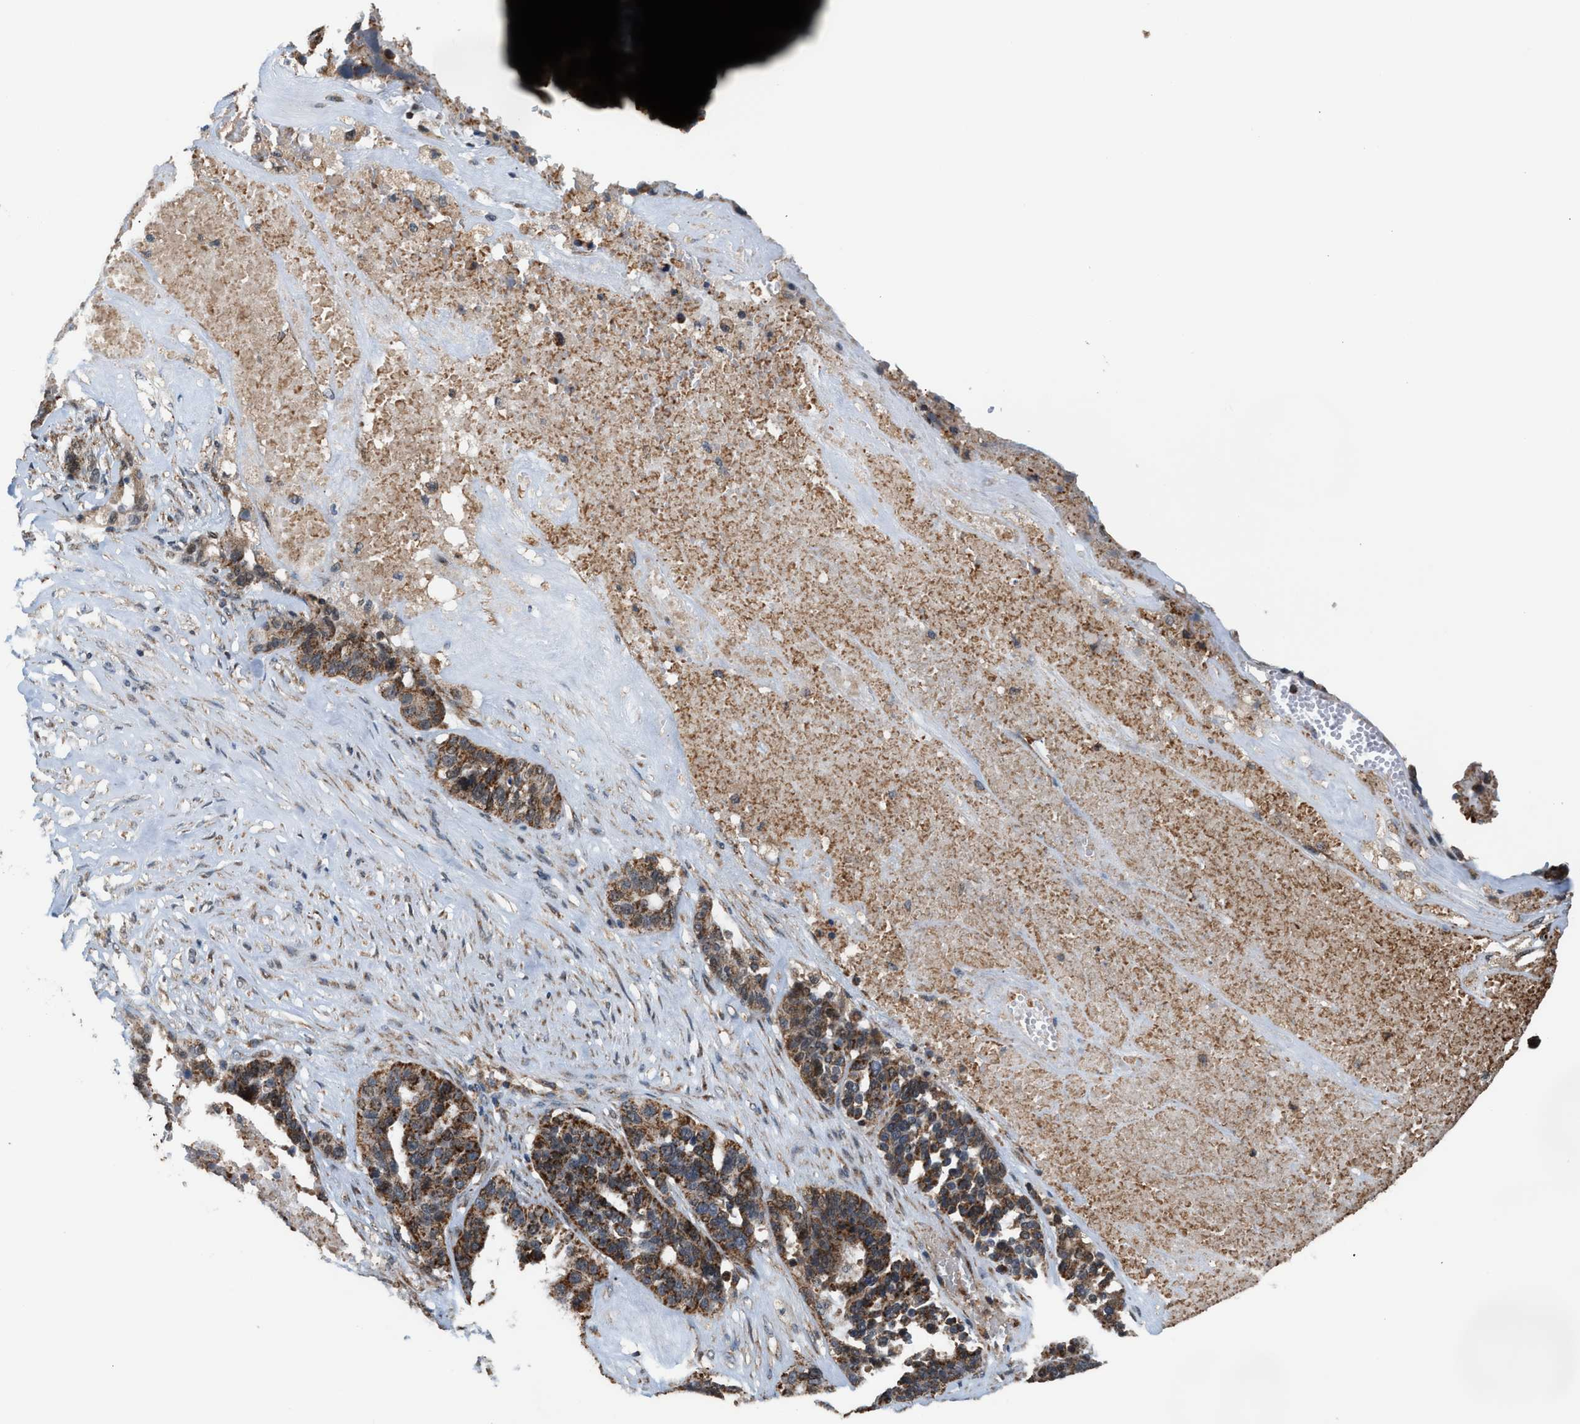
{"staining": {"intensity": "strong", "quantity": ">75%", "location": "cytoplasmic/membranous"}, "tissue": "ovarian cancer", "cell_type": "Tumor cells", "image_type": "cancer", "snomed": [{"axis": "morphology", "description": "Cystadenocarcinoma, serous, NOS"}, {"axis": "topography", "description": "Ovary"}], "caption": "Ovarian cancer was stained to show a protein in brown. There is high levels of strong cytoplasmic/membranous positivity in about >75% of tumor cells.", "gene": "SGSM2", "patient": {"sex": "female", "age": 59}}